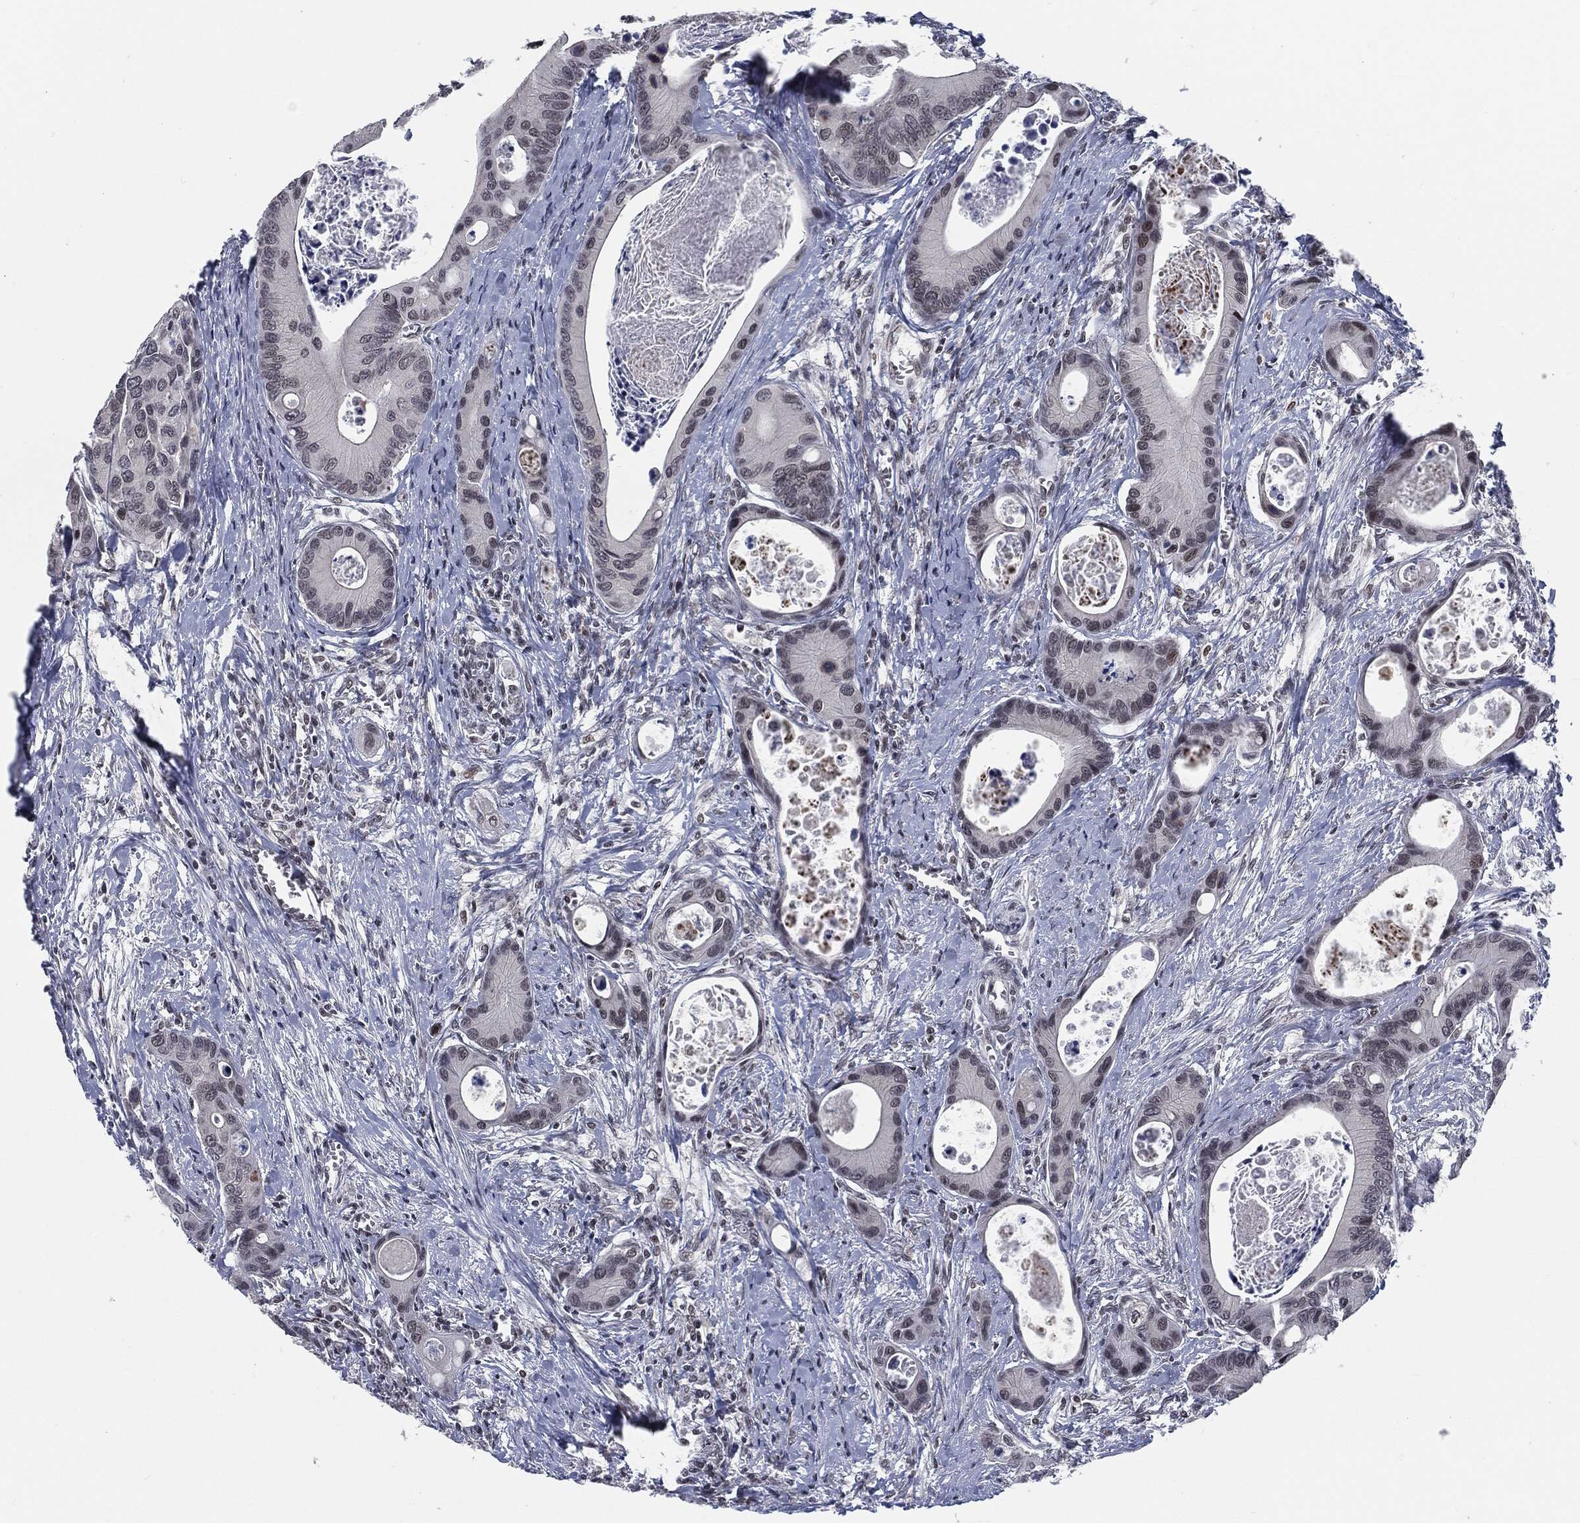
{"staining": {"intensity": "negative", "quantity": "none", "location": "none"}, "tissue": "colorectal cancer", "cell_type": "Tumor cells", "image_type": "cancer", "snomed": [{"axis": "morphology", "description": "Adenocarcinoma, NOS"}, {"axis": "topography", "description": "Colon"}], "caption": "Immunohistochemical staining of colorectal adenocarcinoma demonstrates no significant expression in tumor cells. (Stains: DAB (3,3'-diaminobenzidine) immunohistochemistry with hematoxylin counter stain, Microscopy: brightfield microscopy at high magnification).", "gene": "ANXA1", "patient": {"sex": "female", "age": 78}}